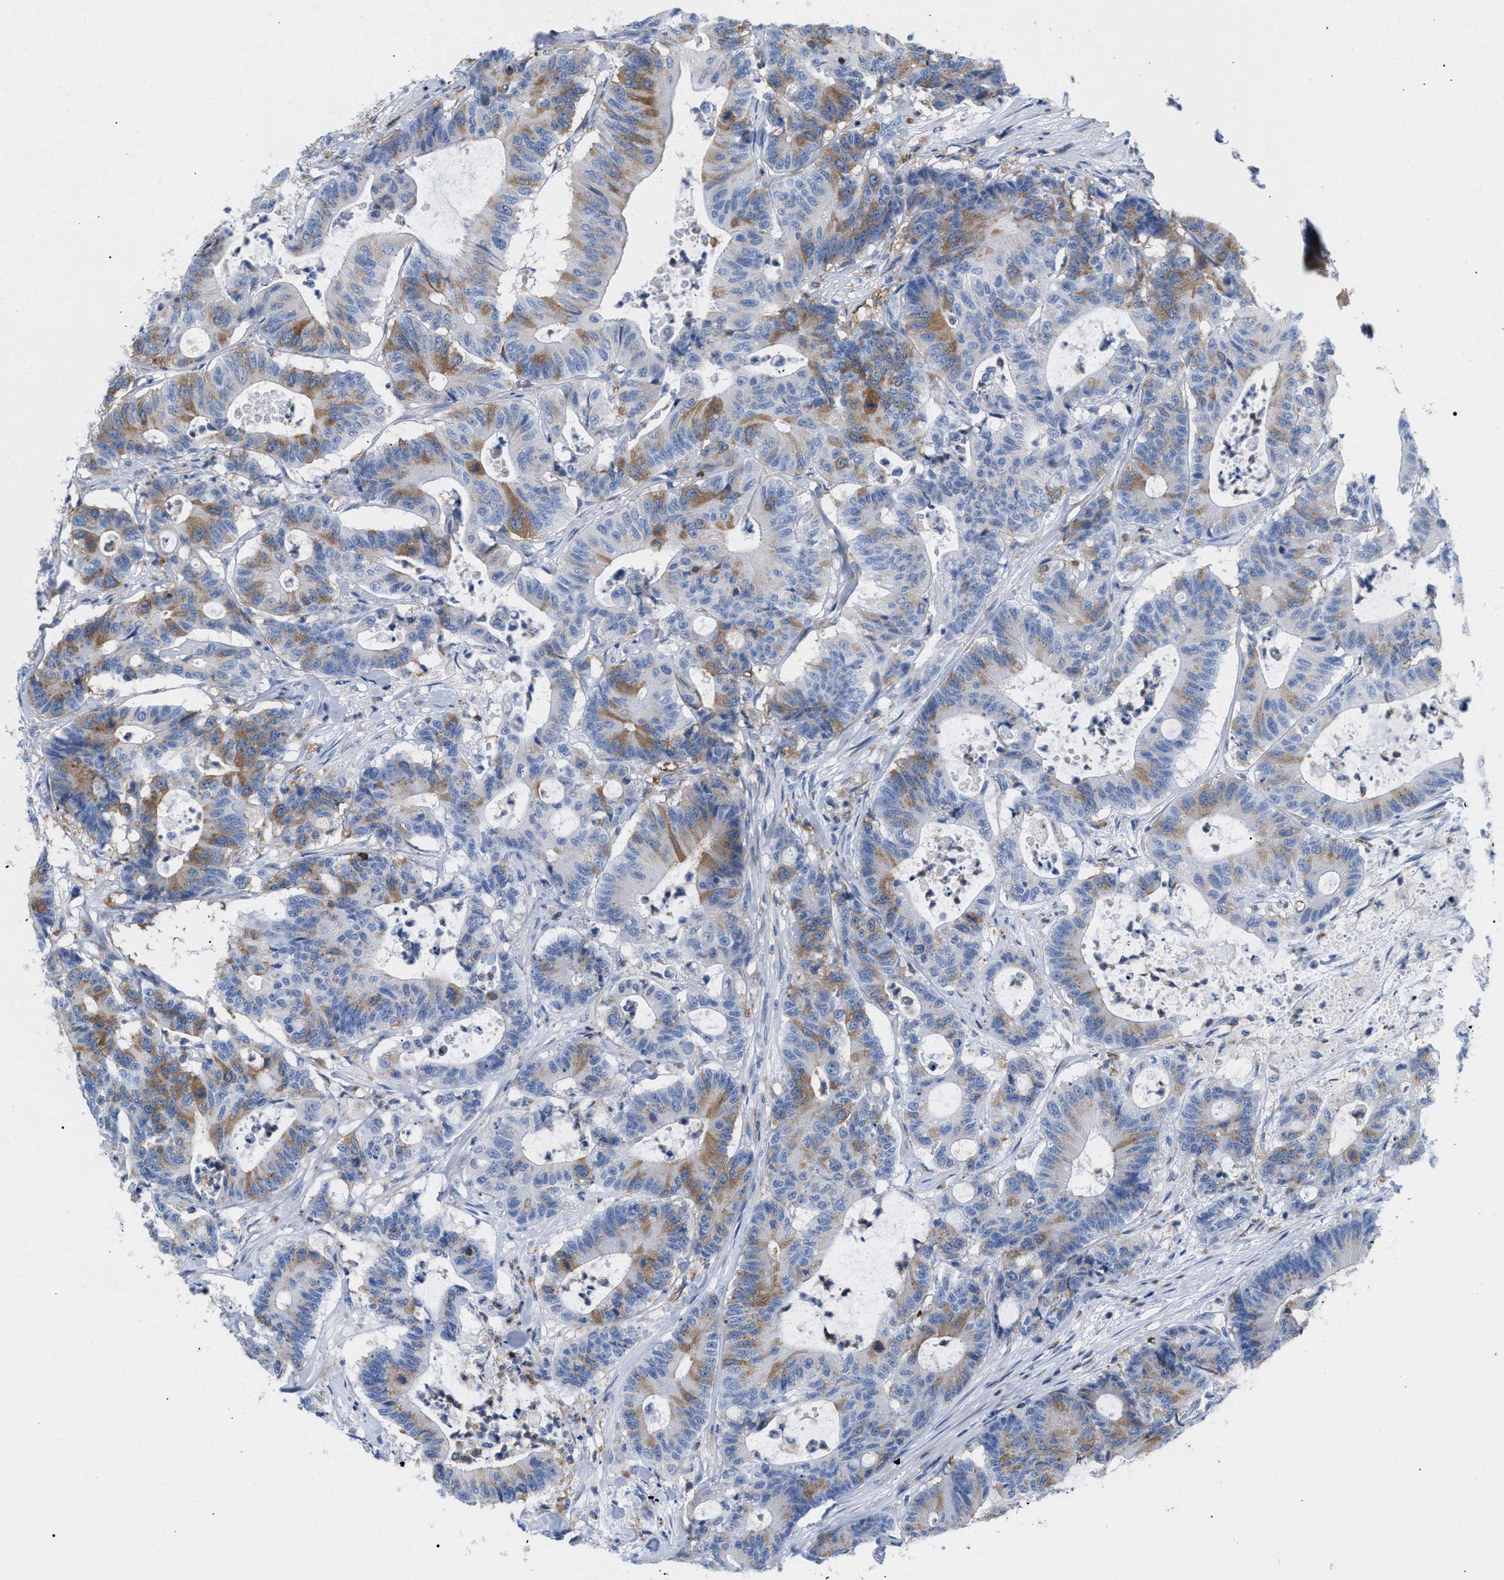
{"staining": {"intensity": "moderate", "quantity": "25%-75%", "location": "cytoplasmic/membranous"}, "tissue": "colorectal cancer", "cell_type": "Tumor cells", "image_type": "cancer", "snomed": [{"axis": "morphology", "description": "Adenocarcinoma, NOS"}, {"axis": "topography", "description": "Colon"}], "caption": "Moderate cytoplasmic/membranous staining for a protein is appreciated in approximately 25%-75% of tumor cells of colorectal cancer using immunohistochemistry.", "gene": "TACC3", "patient": {"sex": "female", "age": 84}}